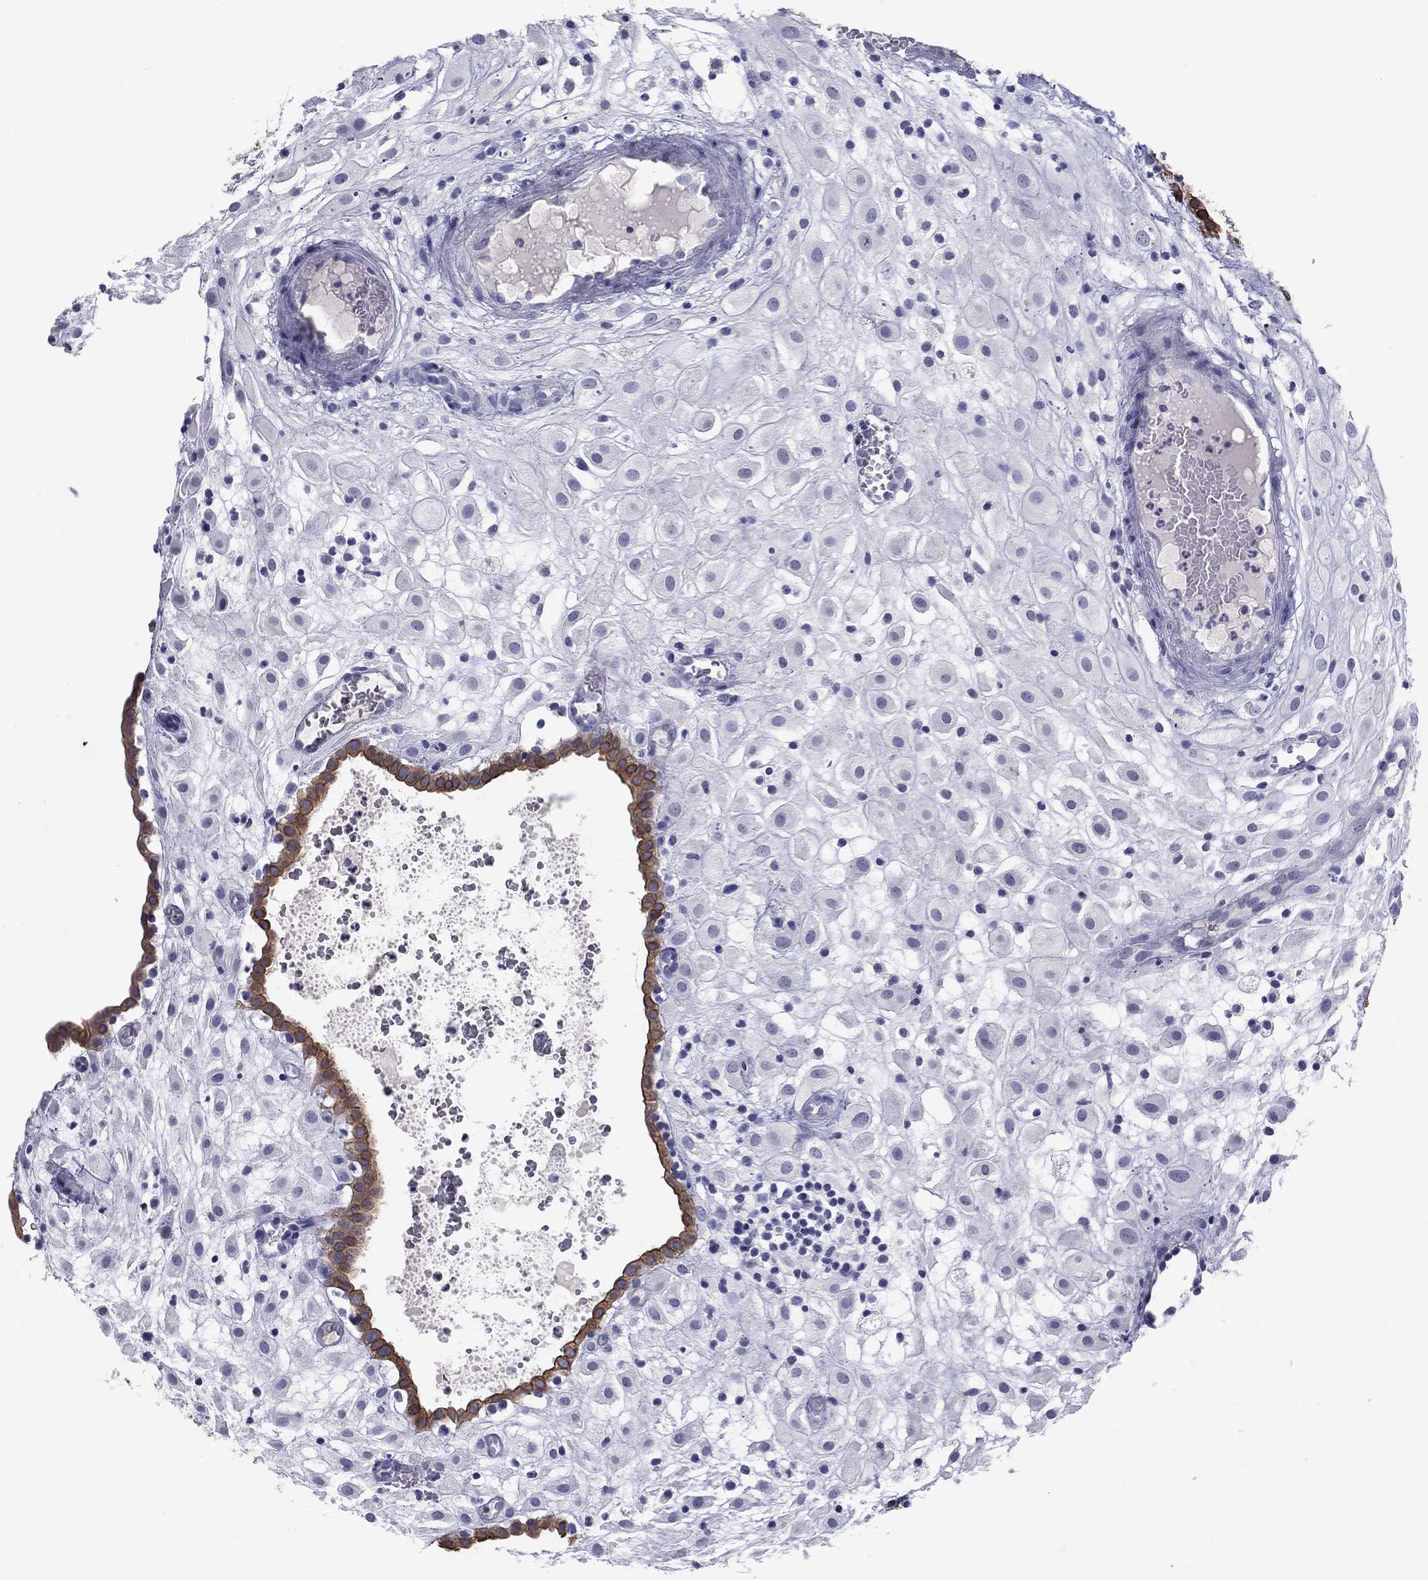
{"staining": {"intensity": "negative", "quantity": "none", "location": "none"}, "tissue": "placenta", "cell_type": "Decidual cells", "image_type": "normal", "snomed": [{"axis": "morphology", "description": "Normal tissue, NOS"}, {"axis": "topography", "description": "Placenta"}], "caption": "Micrograph shows no significant protein staining in decidual cells of unremarkable placenta. The staining is performed using DAB (3,3'-diaminobenzidine) brown chromogen with nuclei counter-stained in using hematoxylin.", "gene": "KRT75", "patient": {"sex": "female", "age": 24}}